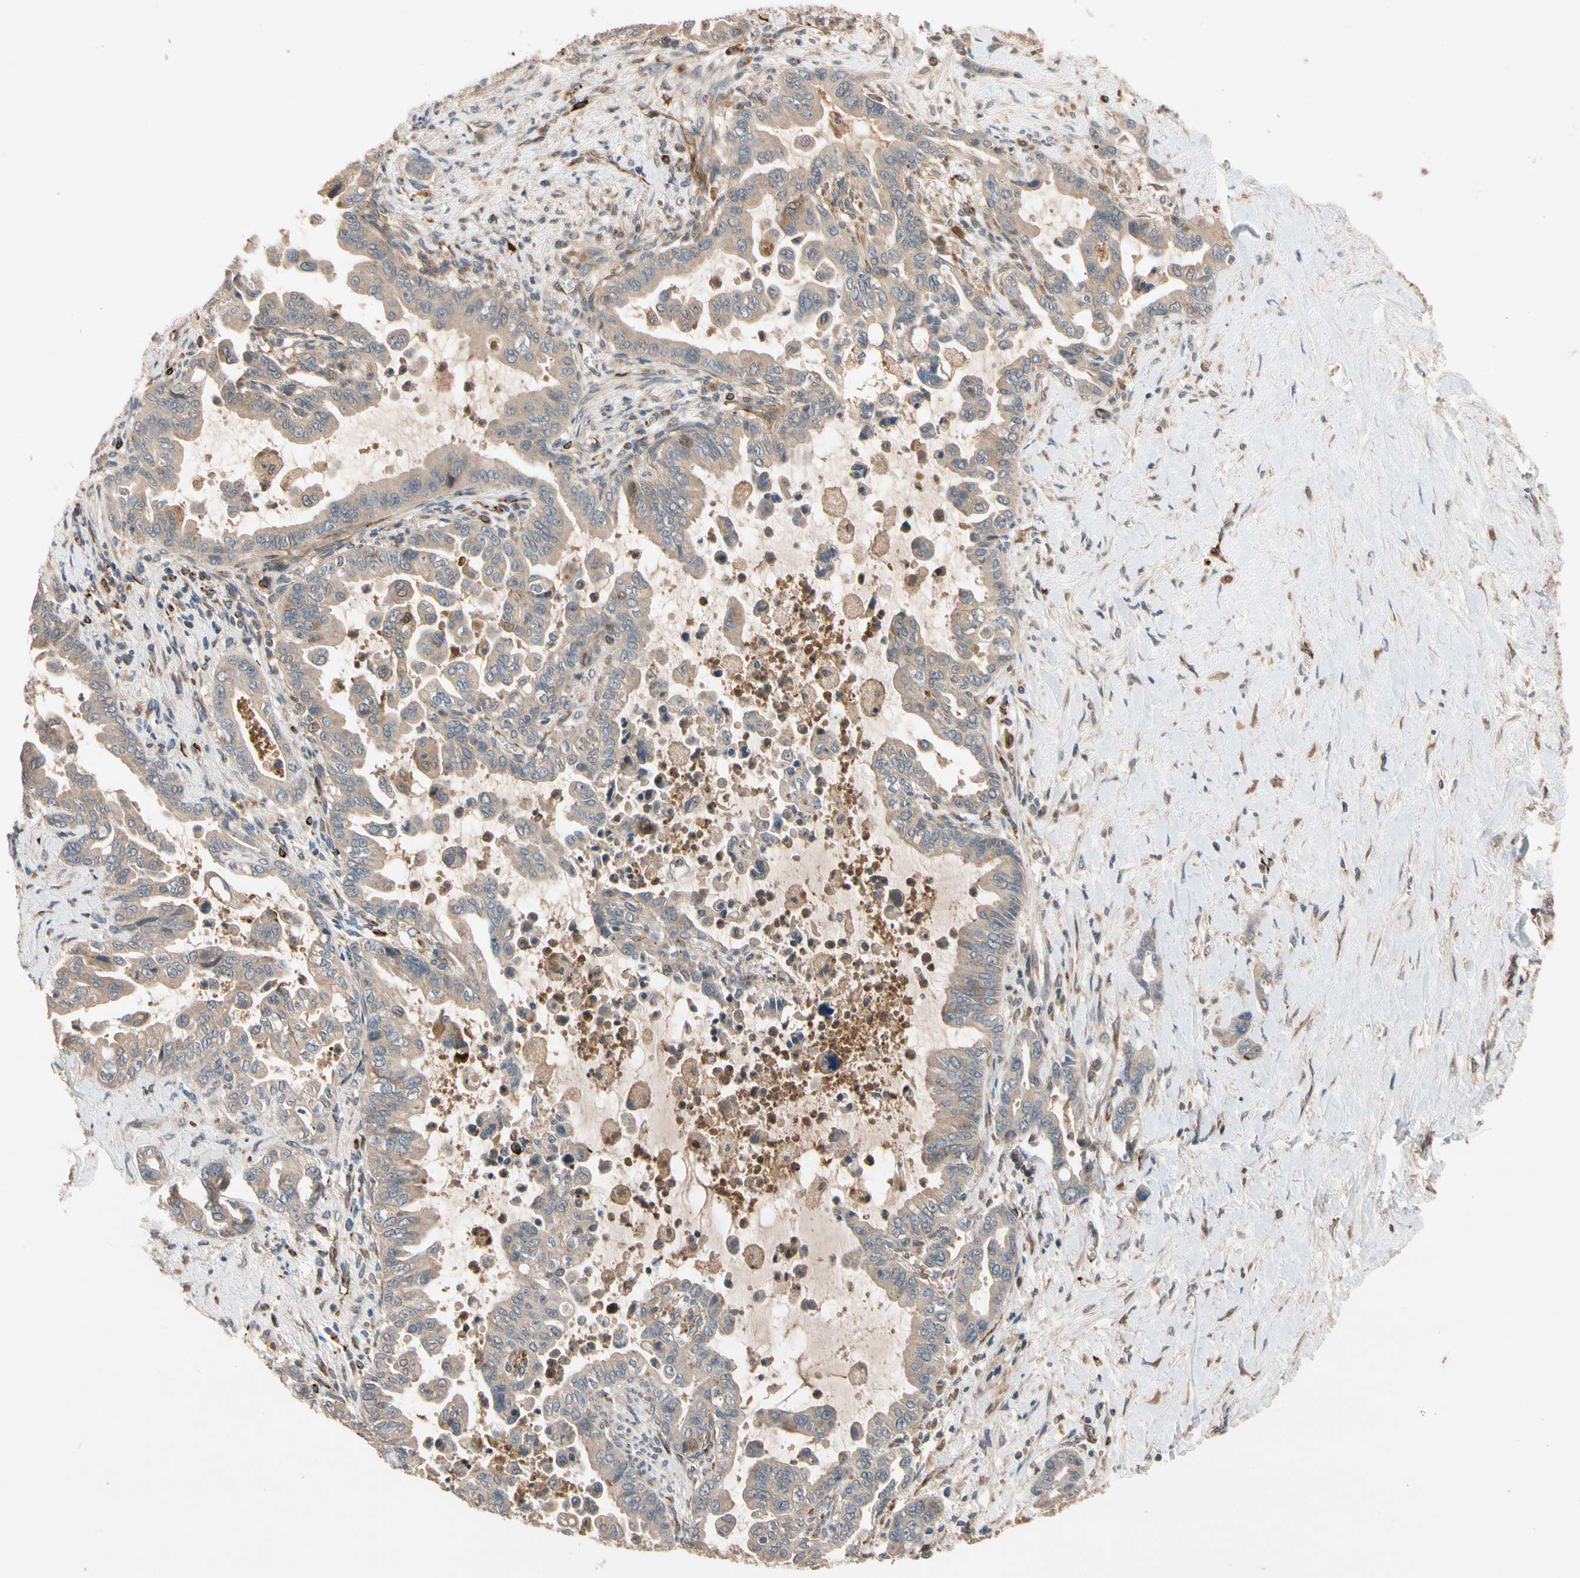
{"staining": {"intensity": "weak", "quantity": ">75%", "location": "cytoplasmic/membranous"}, "tissue": "pancreatic cancer", "cell_type": "Tumor cells", "image_type": "cancer", "snomed": [{"axis": "morphology", "description": "Adenocarcinoma, NOS"}, {"axis": "topography", "description": "Pancreas"}], "caption": "High-magnification brightfield microscopy of adenocarcinoma (pancreatic) stained with DAB (3,3'-diaminobenzidine) (brown) and counterstained with hematoxylin (blue). tumor cells exhibit weak cytoplasmic/membranous expression is seen in about>75% of cells. The staining is performed using DAB (3,3'-diaminobenzidine) brown chromogen to label protein expression. The nuclei are counter-stained blue using hematoxylin.", "gene": "FGD6", "patient": {"sex": "male", "age": 70}}